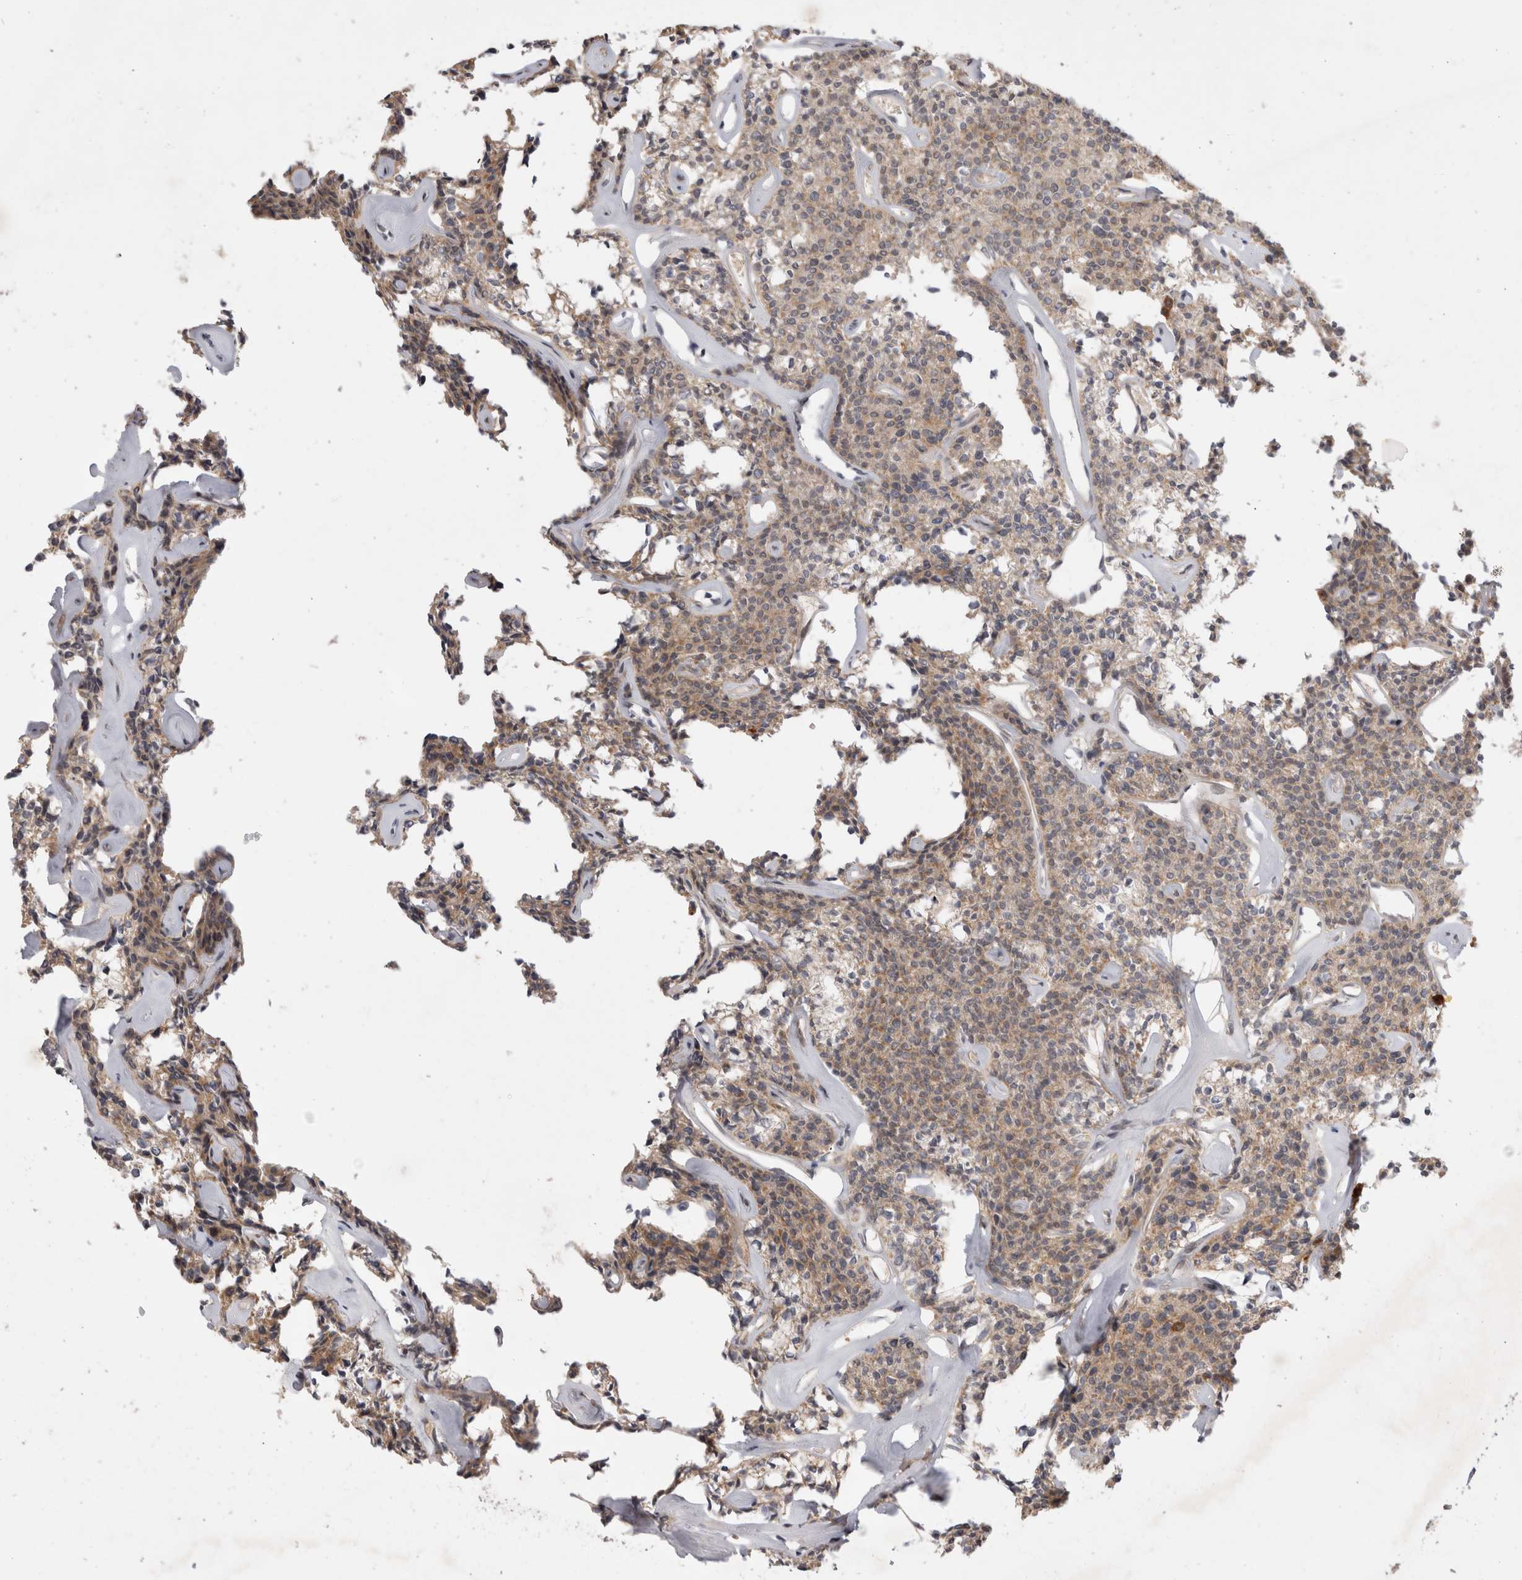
{"staining": {"intensity": "moderate", "quantity": ">75%", "location": "cytoplasmic/membranous,nuclear"}, "tissue": "parathyroid gland", "cell_type": "Glandular cells", "image_type": "normal", "snomed": [{"axis": "morphology", "description": "Normal tissue, NOS"}, {"axis": "topography", "description": "Parathyroid gland"}], "caption": "Protein staining of unremarkable parathyroid gland exhibits moderate cytoplasmic/membranous,nuclear staining in about >75% of glandular cells.", "gene": "PLEKHM1", "patient": {"sex": "male", "age": 46}}